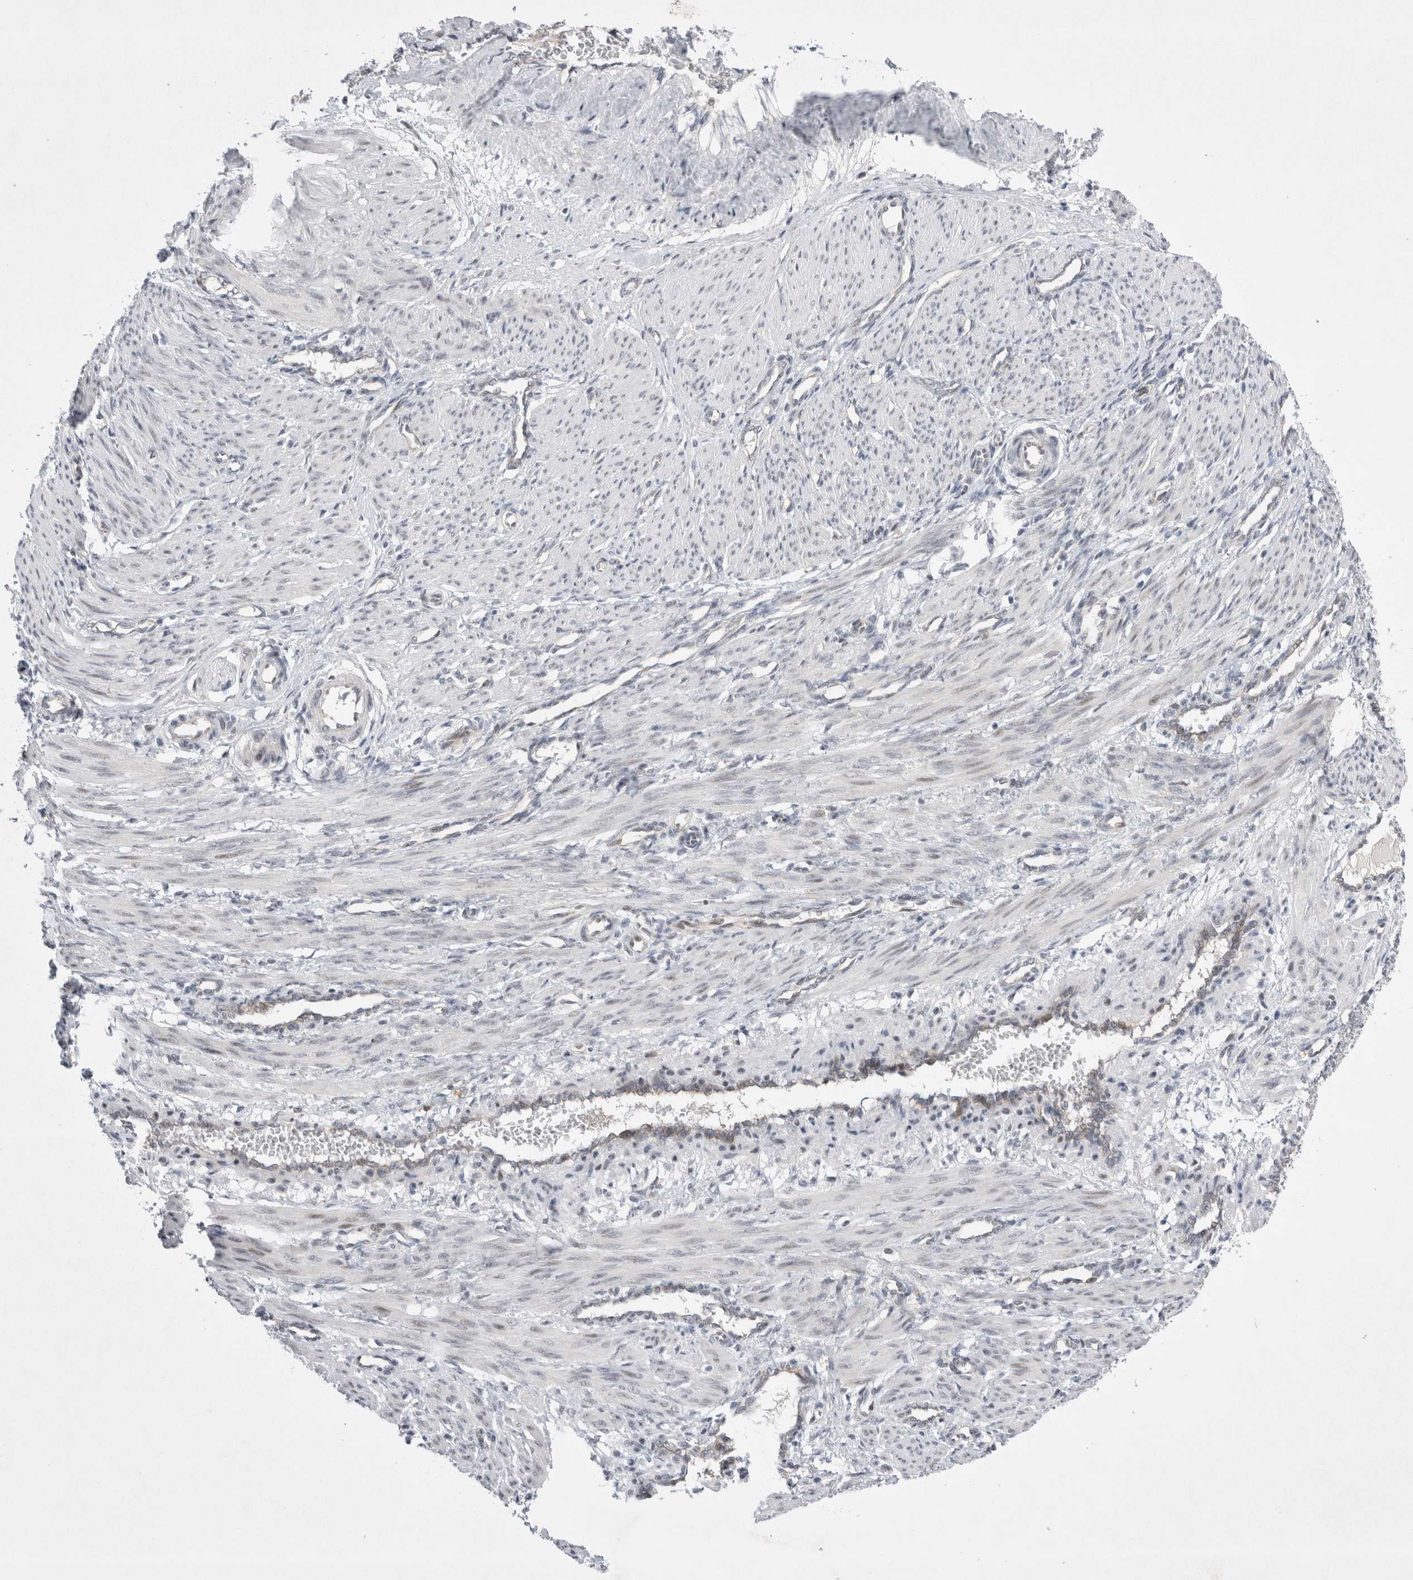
{"staining": {"intensity": "negative", "quantity": "none", "location": "none"}, "tissue": "smooth muscle", "cell_type": "Smooth muscle cells", "image_type": "normal", "snomed": [{"axis": "morphology", "description": "Normal tissue, NOS"}, {"axis": "topography", "description": "Endometrium"}], "caption": "Smooth muscle was stained to show a protein in brown. There is no significant positivity in smooth muscle cells. (DAB (3,3'-diaminobenzidine) IHC with hematoxylin counter stain).", "gene": "WIPF2", "patient": {"sex": "female", "age": 33}}